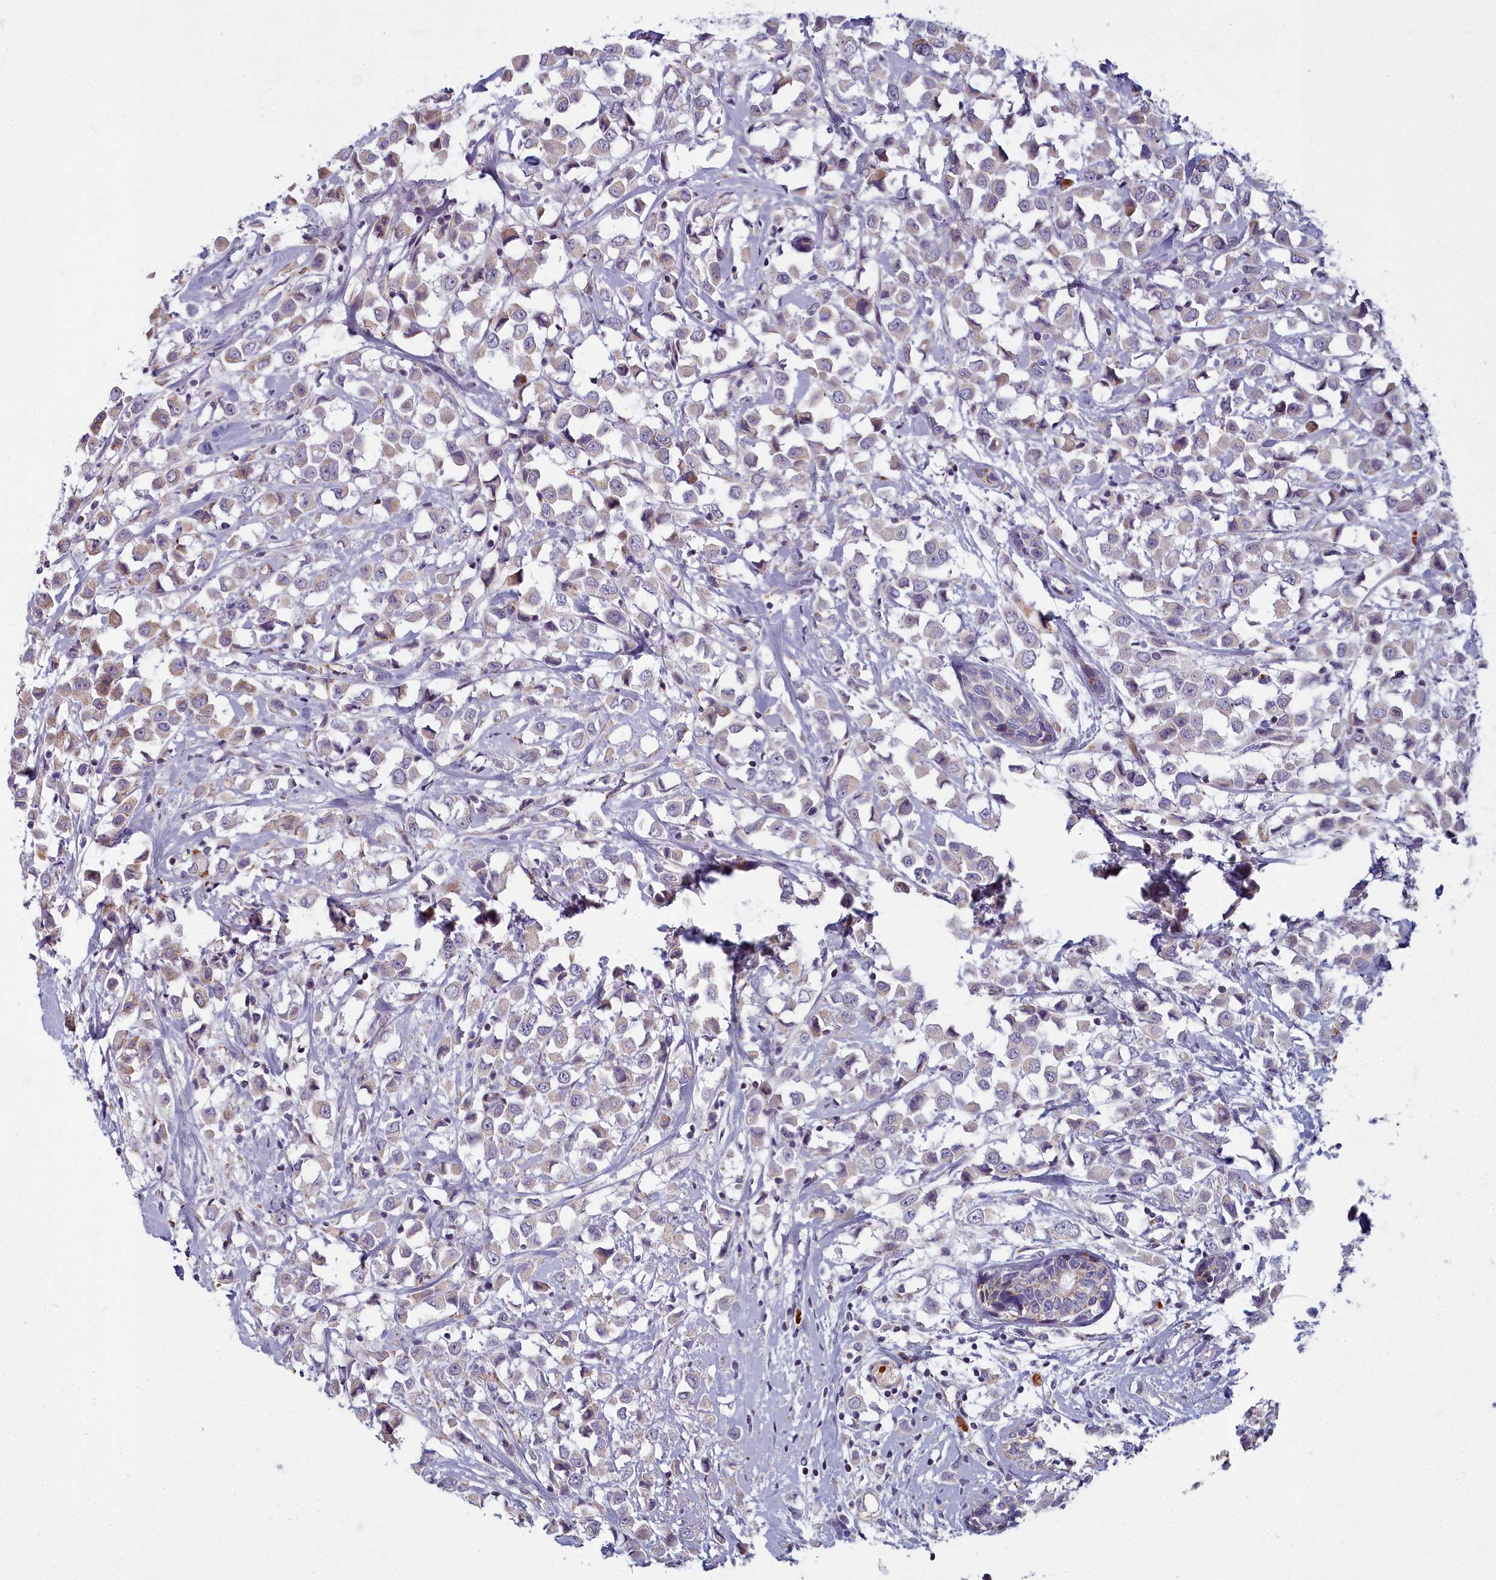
{"staining": {"intensity": "weak", "quantity": "25%-75%", "location": "cytoplasmic/membranous"}, "tissue": "breast cancer", "cell_type": "Tumor cells", "image_type": "cancer", "snomed": [{"axis": "morphology", "description": "Duct carcinoma"}, {"axis": "topography", "description": "Breast"}], "caption": "Invasive ductal carcinoma (breast) stained with a protein marker shows weak staining in tumor cells.", "gene": "ARL15", "patient": {"sex": "female", "age": 61}}